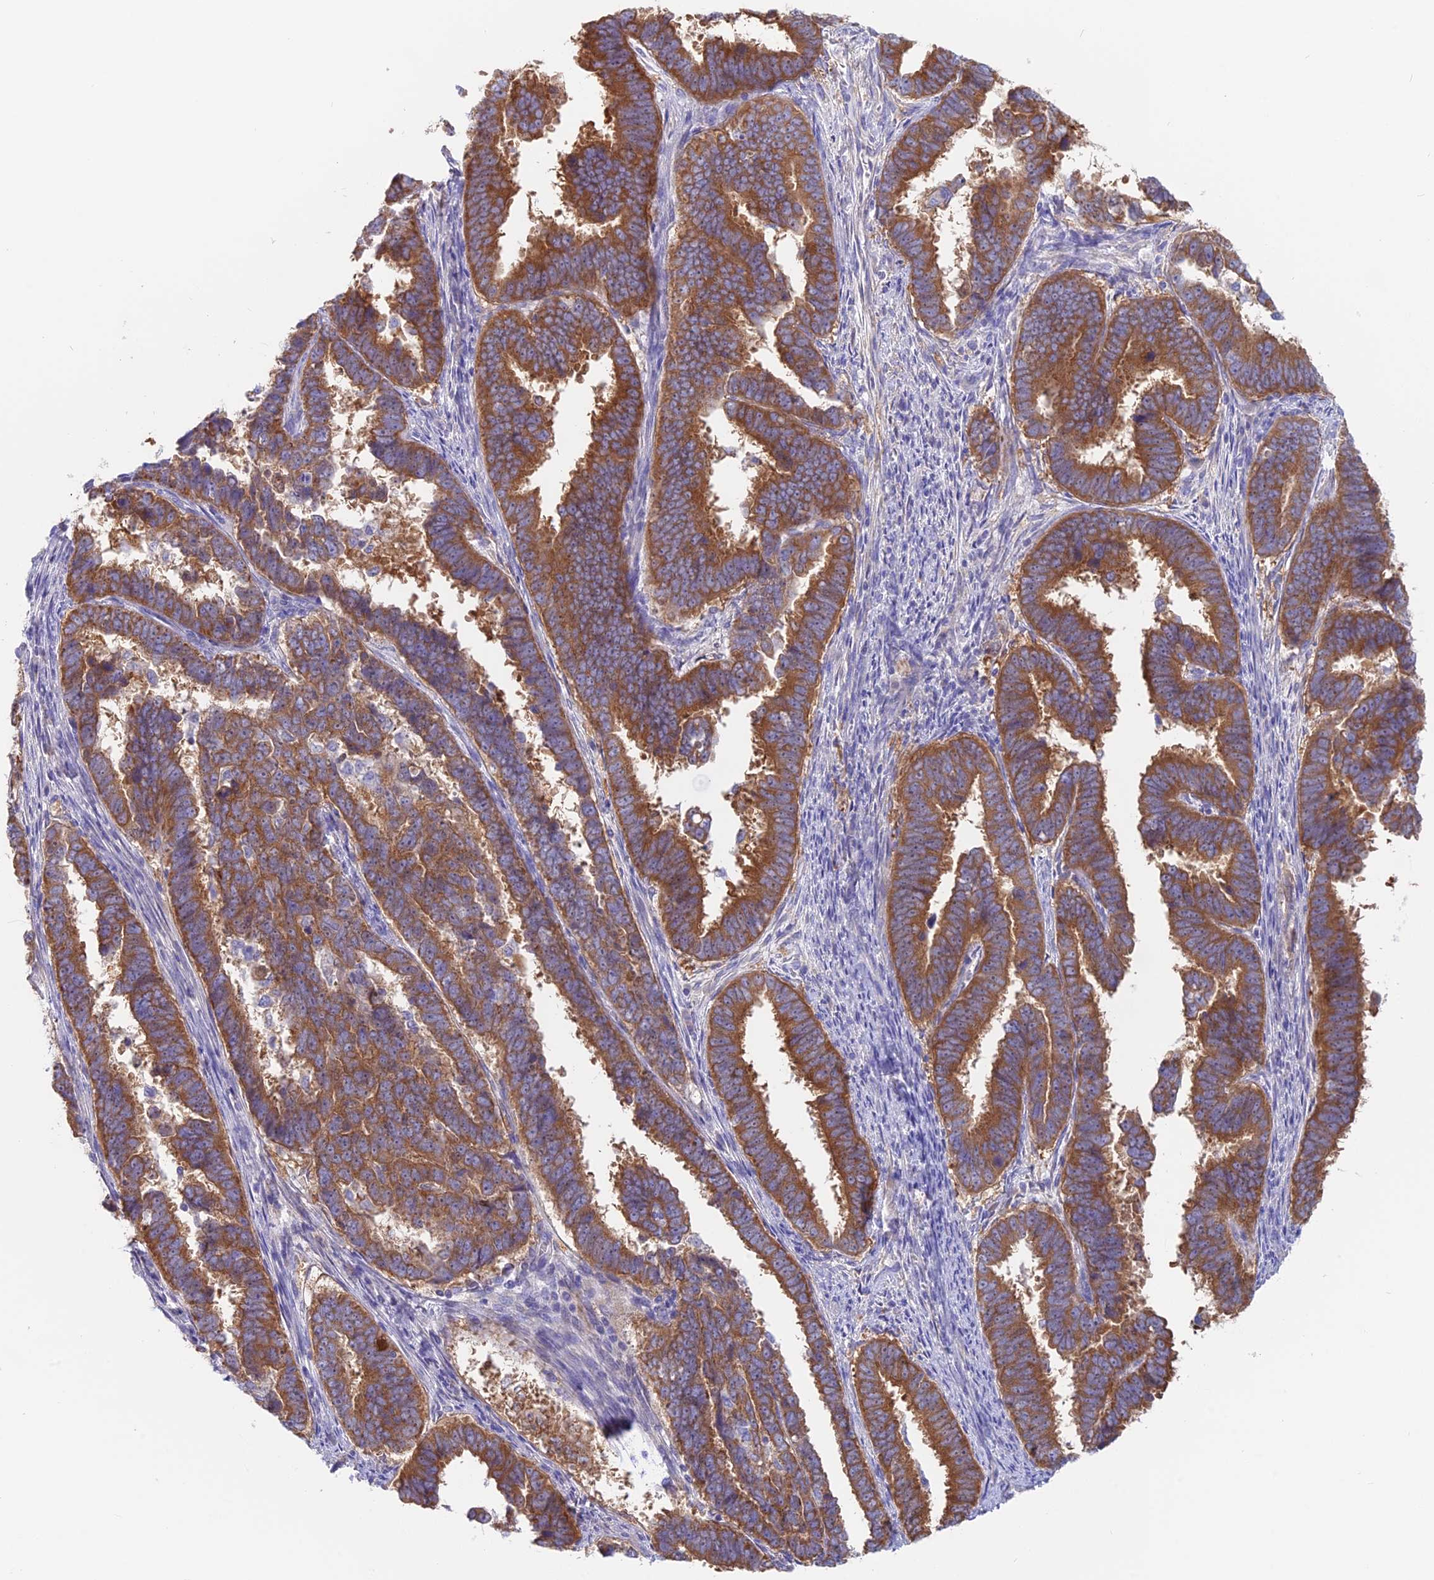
{"staining": {"intensity": "strong", "quantity": ">75%", "location": "cytoplasmic/membranous"}, "tissue": "endometrial cancer", "cell_type": "Tumor cells", "image_type": "cancer", "snomed": [{"axis": "morphology", "description": "Adenocarcinoma, NOS"}, {"axis": "topography", "description": "Endometrium"}], "caption": "Immunohistochemistry (DAB (3,3'-diaminobenzidine)) staining of human endometrial cancer (adenocarcinoma) displays strong cytoplasmic/membranous protein staining in about >75% of tumor cells. Nuclei are stained in blue.", "gene": "LZTFL1", "patient": {"sex": "female", "age": 75}}